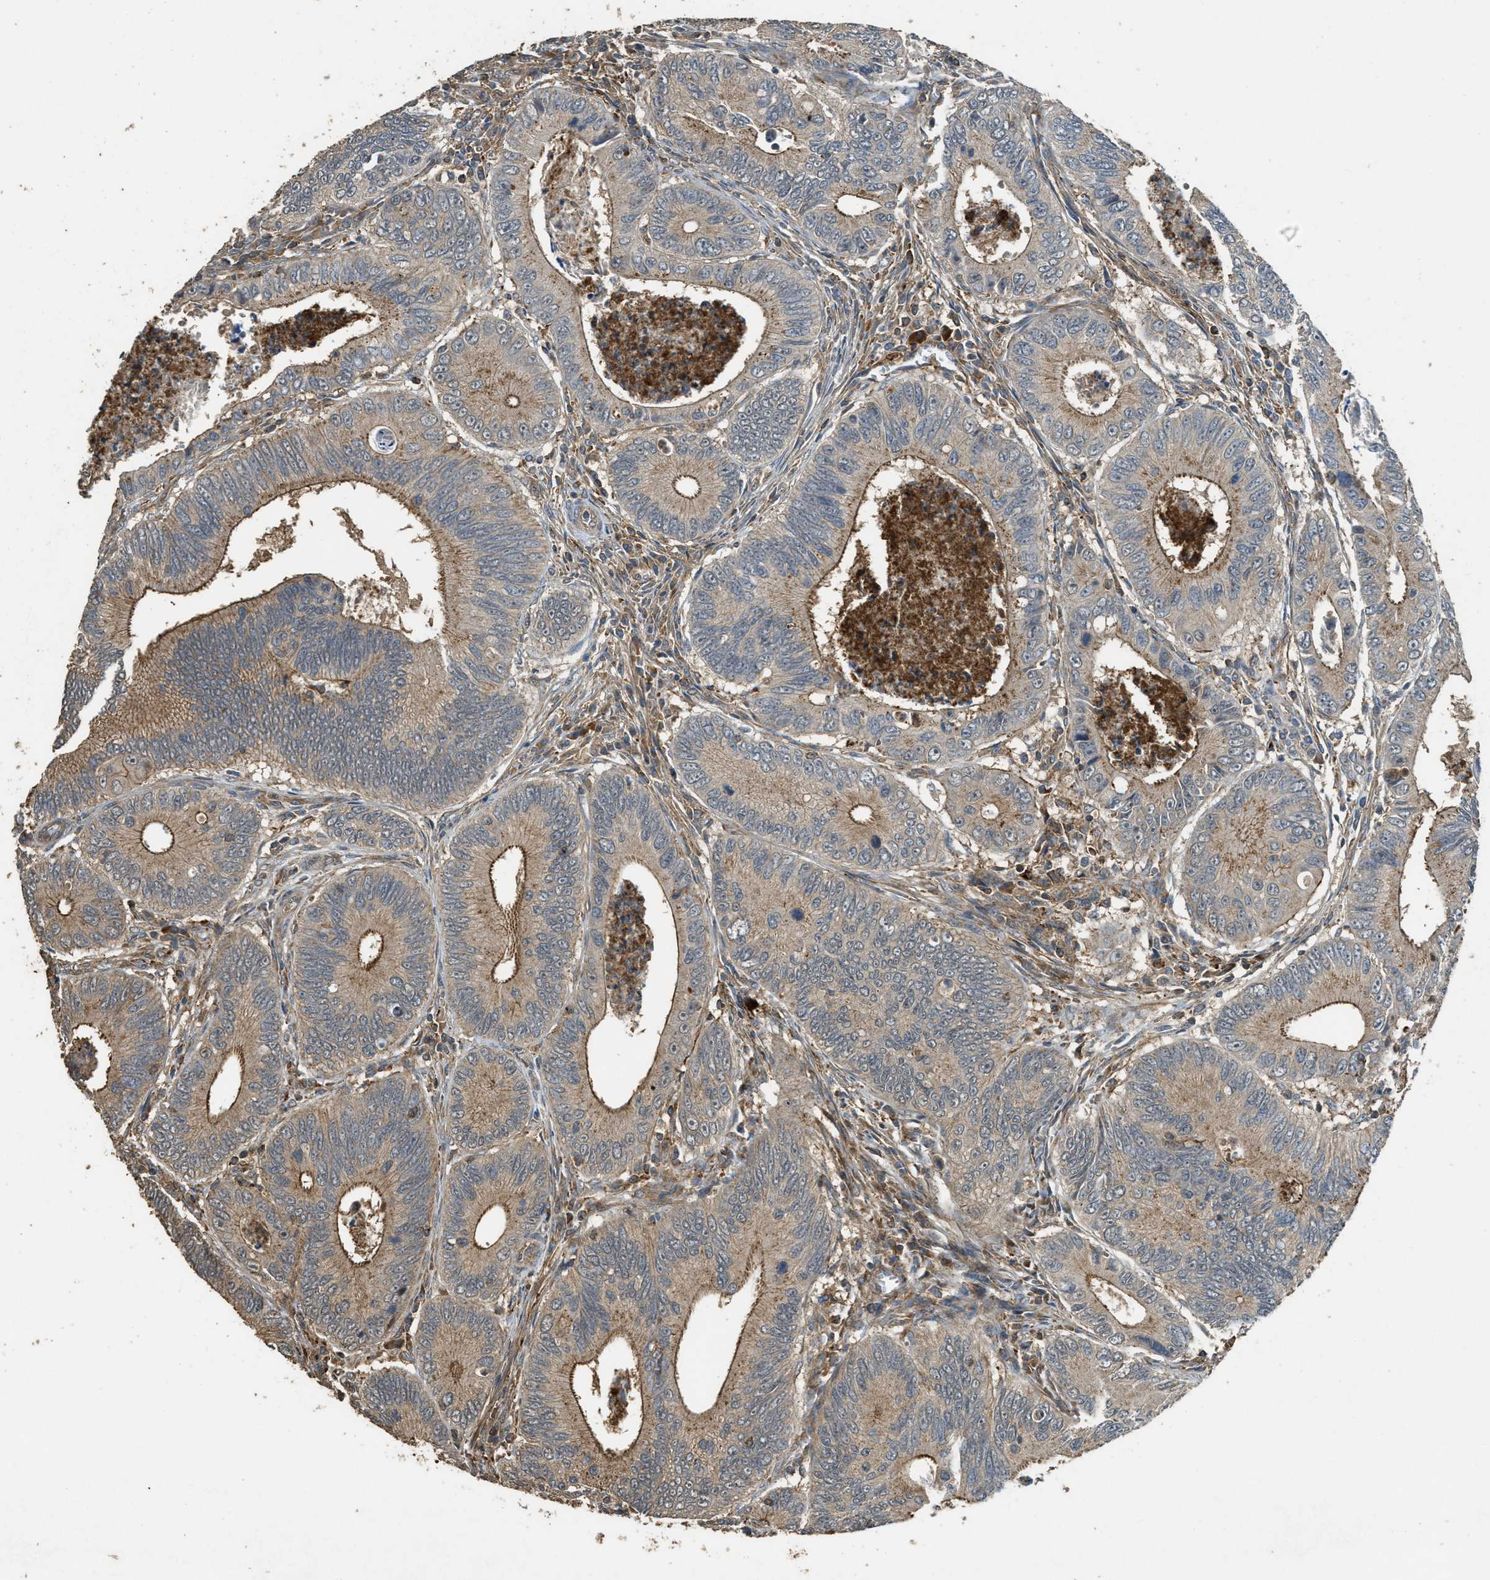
{"staining": {"intensity": "moderate", "quantity": ">75%", "location": "cytoplasmic/membranous"}, "tissue": "colorectal cancer", "cell_type": "Tumor cells", "image_type": "cancer", "snomed": [{"axis": "morphology", "description": "Inflammation, NOS"}, {"axis": "morphology", "description": "Adenocarcinoma, NOS"}, {"axis": "topography", "description": "Colon"}], "caption": "This photomicrograph demonstrates immunohistochemistry (IHC) staining of adenocarcinoma (colorectal), with medium moderate cytoplasmic/membranous staining in about >75% of tumor cells.", "gene": "PPP6R3", "patient": {"sex": "male", "age": 72}}